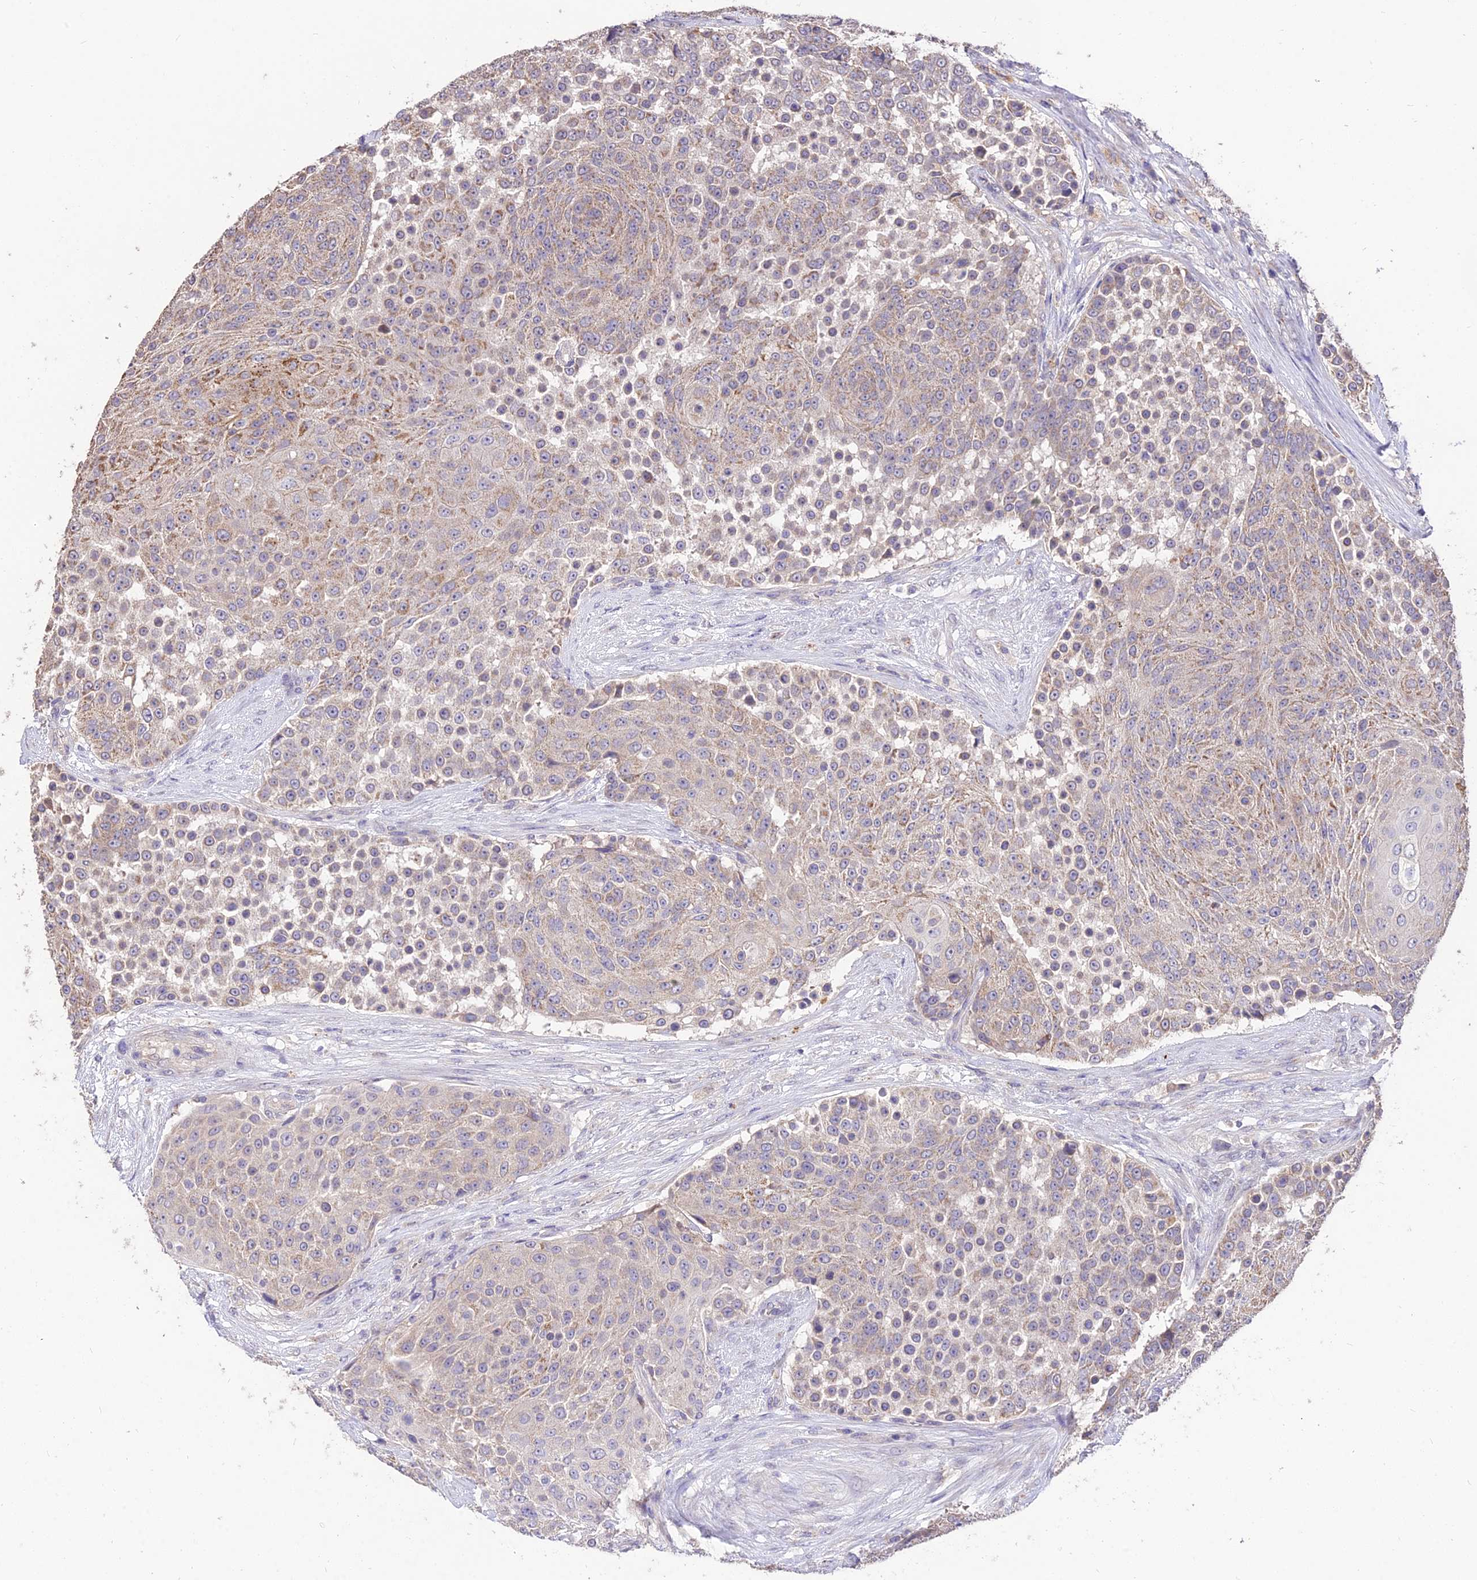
{"staining": {"intensity": "moderate", "quantity": "<25%", "location": "cytoplasmic/membranous"}, "tissue": "urothelial cancer", "cell_type": "Tumor cells", "image_type": "cancer", "snomed": [{"axis": "morphology", "description": "Urothelial carcinoma, High grade"}, {"axis": "topography", "description": "Urinary bladder"}], "caption": "Protein expression analysis of human high-grade urothelial carcinoma reveals moderate cytoplasmic/membranous positivity in about <25% of tumor cells.", "gene": "SDHD", "patient": {"sex": "female", "age": 63}}